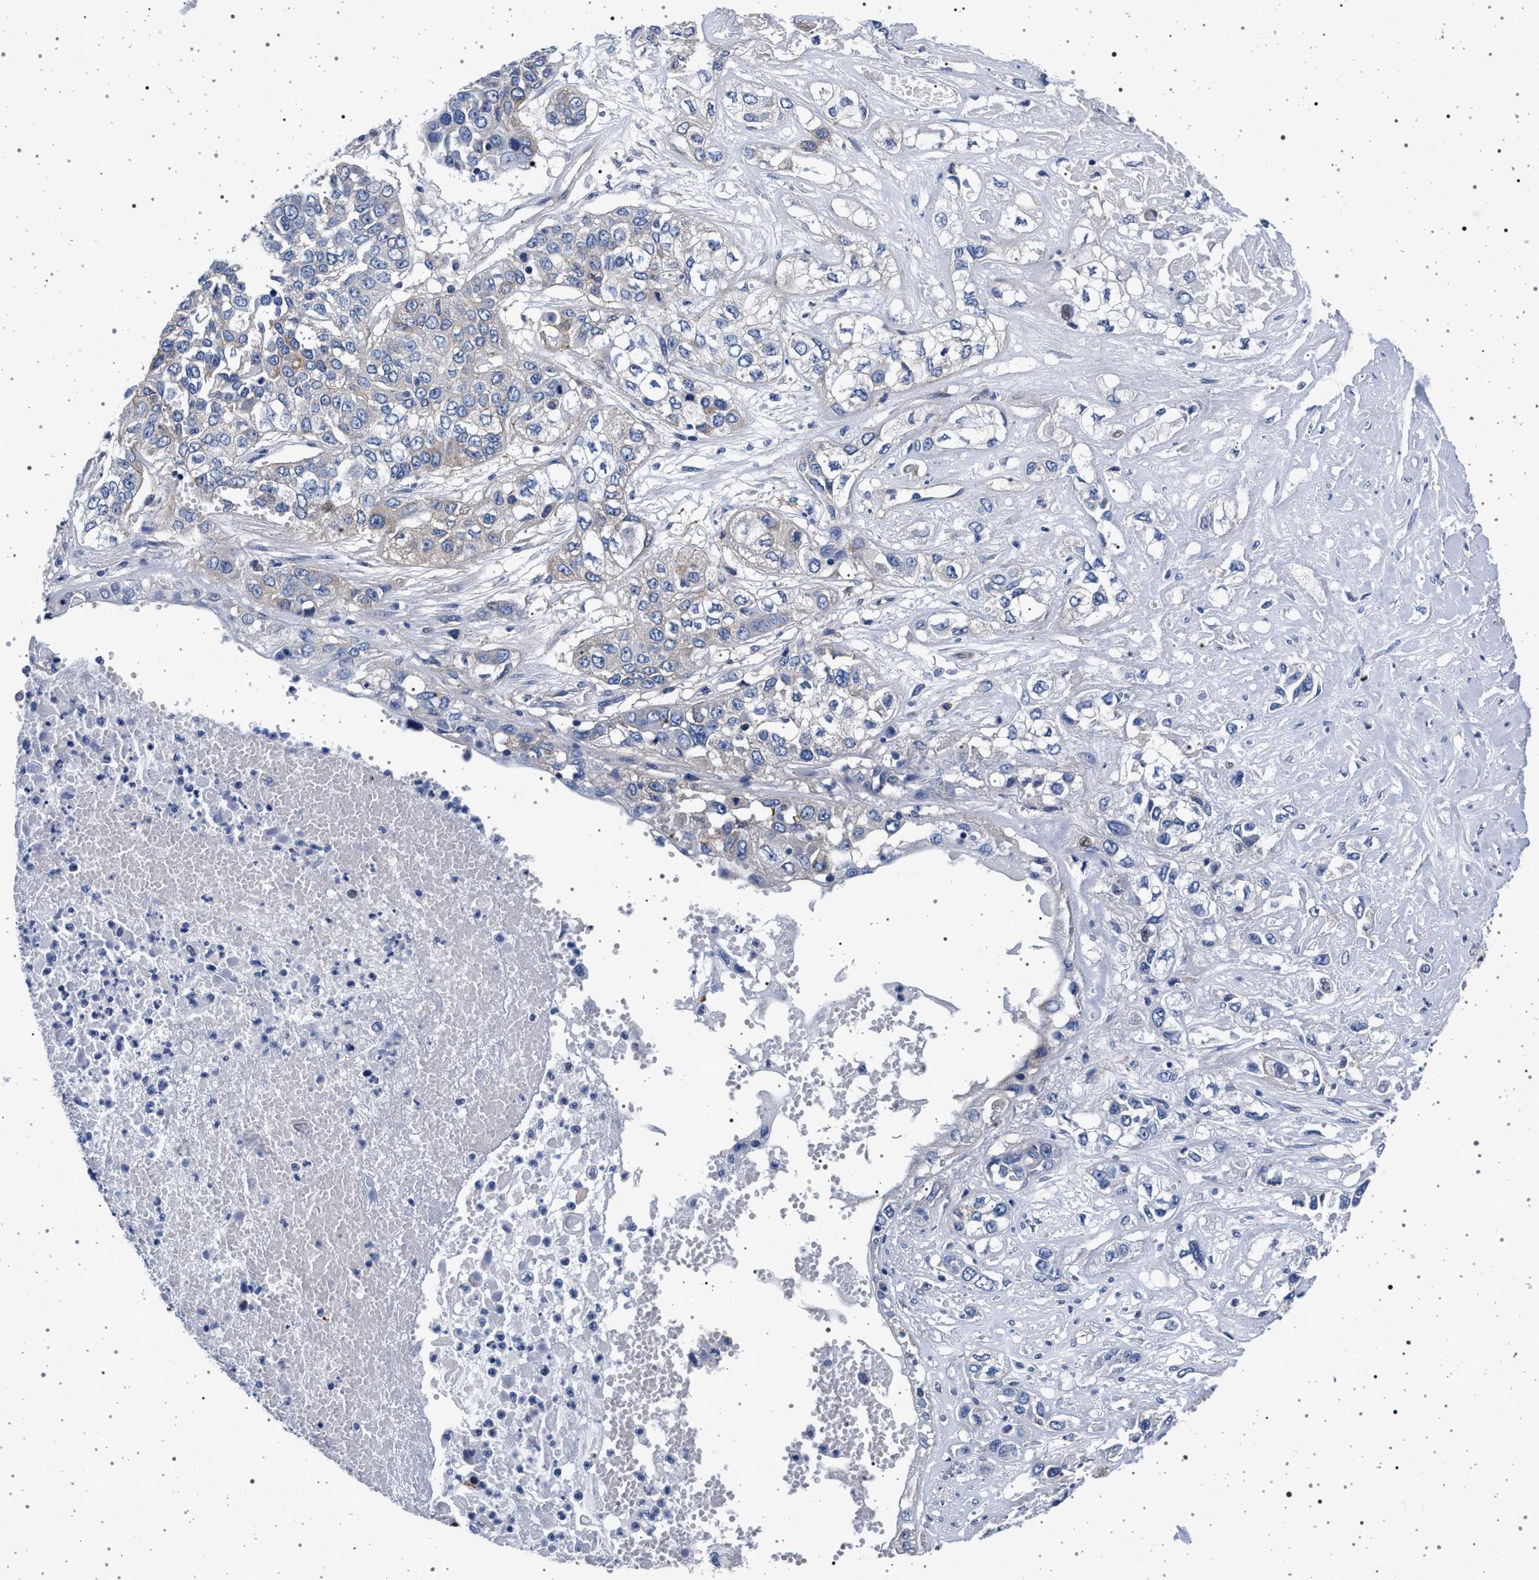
{"staining": {"intensity": "negative", "quantity": "none", "location": "none"}, "tissue": "lung cancer", "cell_type": "Tumor cells", "image_type": "cancer", "snomed": [{"axis": "morphology", "description": "Squamous cell carcinoma, NOS"}, {"axis": "topography", "description": "Lung"}], "caption": "Tumor cells are negative for protein expression in human lung squamous cell carcinoma. (Immunohistochemistry (ihc), brightfield microscopy, high magnification).", "gene": "SLC9A1", "patient": {"sex": "male", "age": 71}}